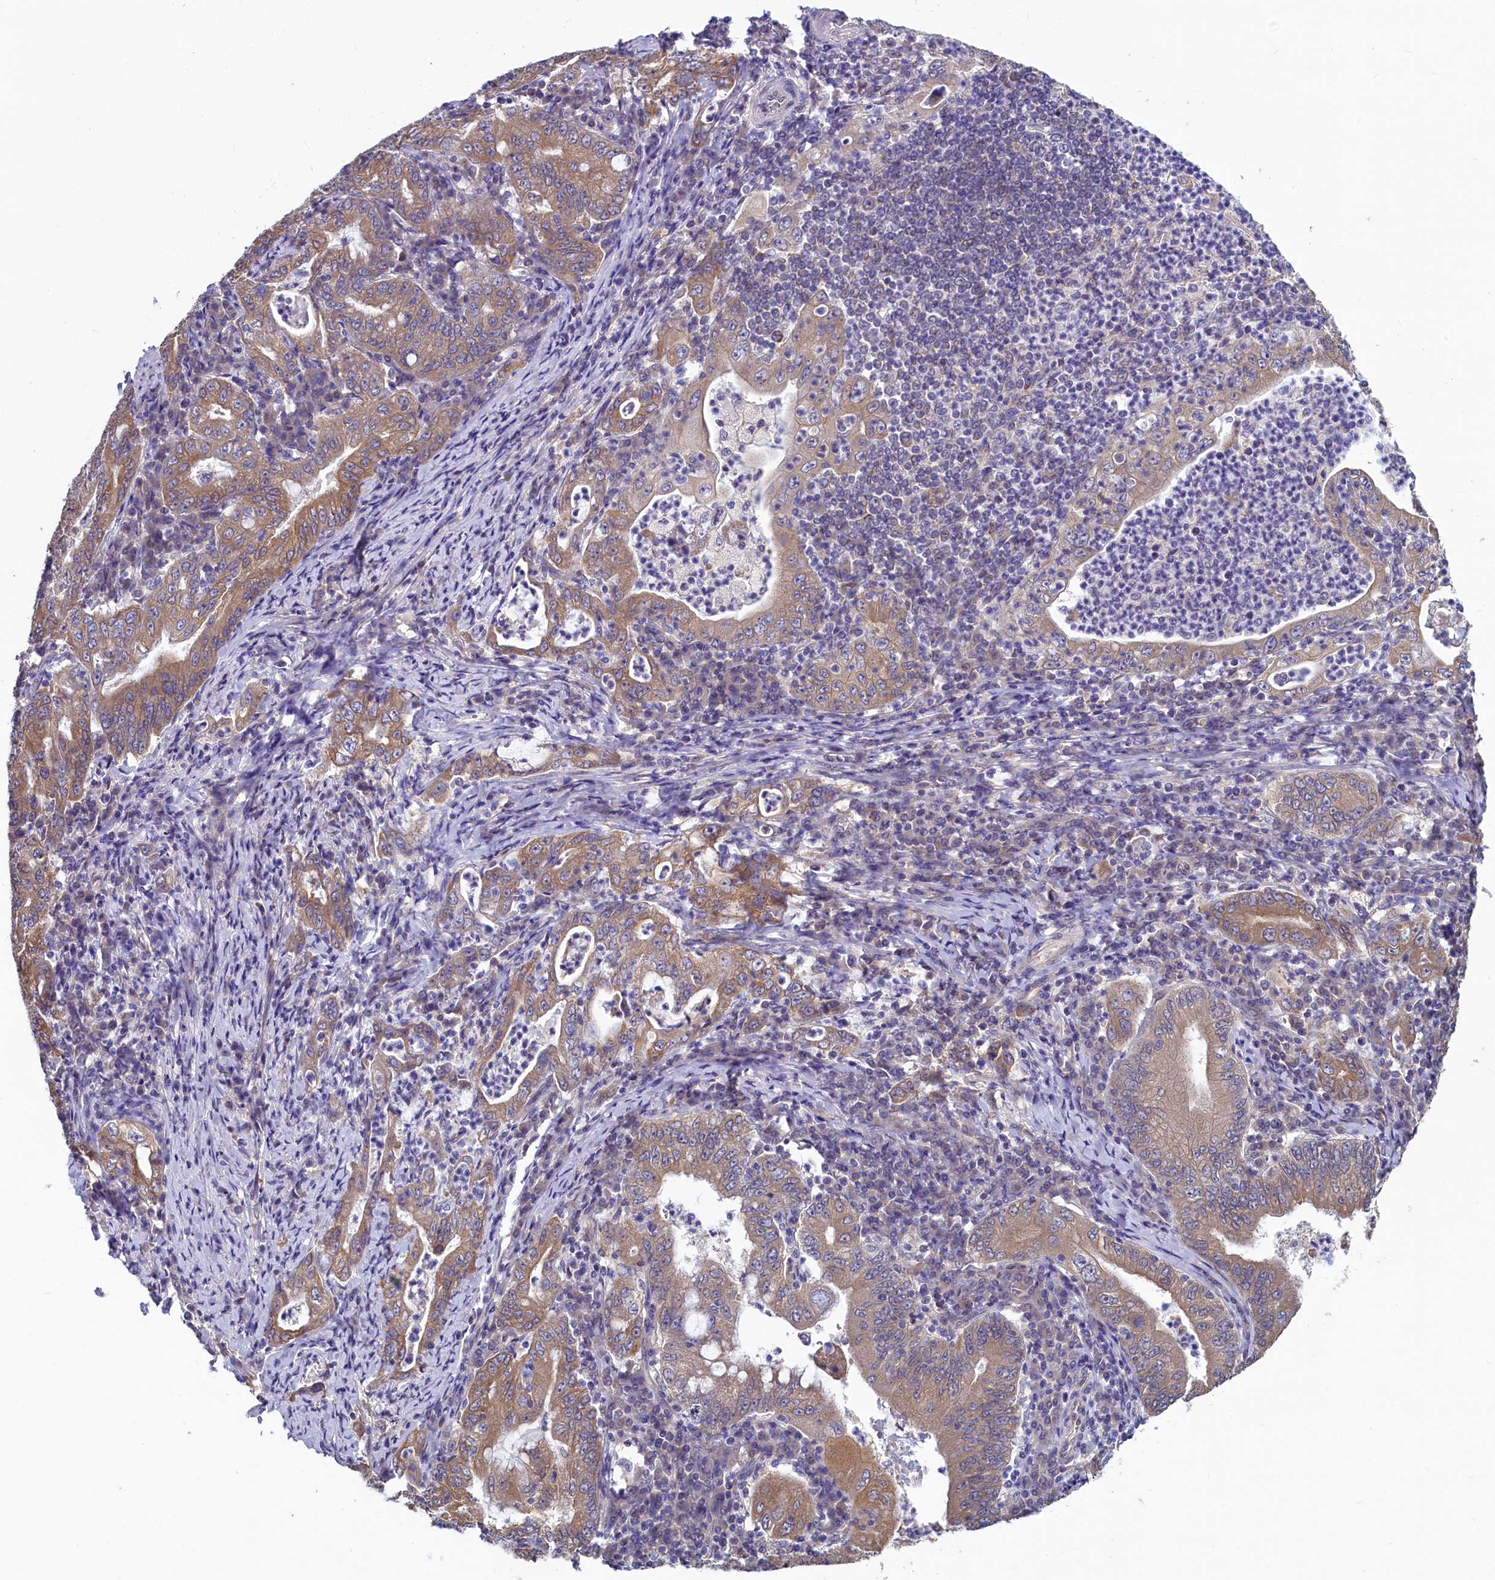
{"staining": {"intensity": "moderate", "quantity": ">75%", "location": "cytoplasmic/membranous"}, "tissue": "stomach cancer", "cell_type": "Tumor cells", "image_type": "cancer", "snomed": [{"axis": "morphology", "description": "Normal tissue, NOS"}, {"axis": "morphology", "description": "Adenocarcinoma, NOS"}, {"axis": "topography", "description": "Esophagus"}, {"axis": "topography", "description": "Stomach, upper"}, {"axis": "topography", "description": "Peripheral nerve tissue"}], "caption": "An image of human adenocarcinoma (stomach) stained for a protein shows moderate cytoplasmic/membranous brown staining in tumor cells. The staining was performed using DAB (3,3'-diaminobenzidine) to visualize the protein expression in brown, while the nuclei were stained in blue with hematoxylin (Magnification: 20x).", "gene": "SPATA2L", "patient": {"sex": "male", "age": 62}}